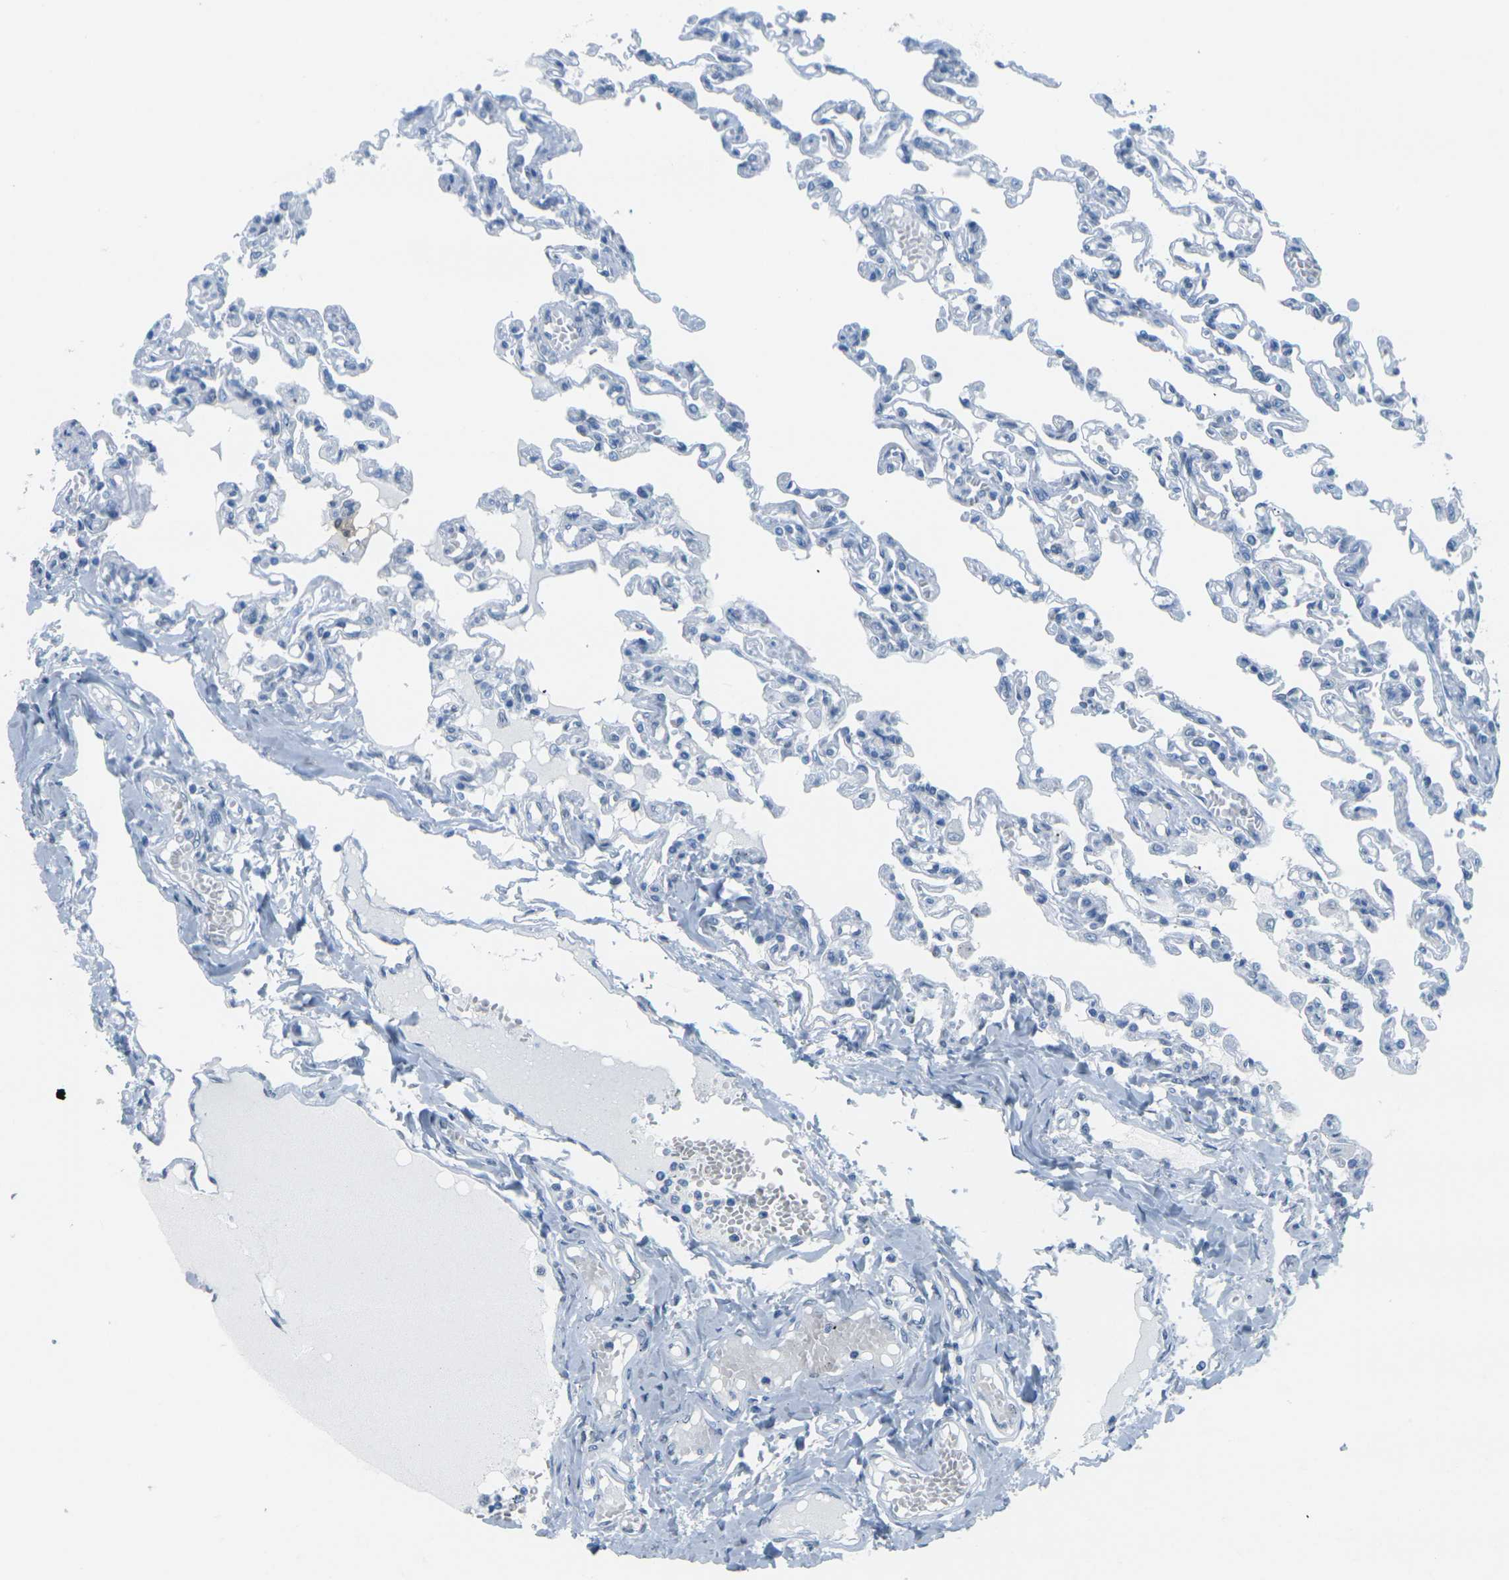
{"staining": {"intensity": "negative", "quantity": "none", "location": "none"}, "tissue": "lung", "cell_type": "Alveolar cells", "image_type": "normal", "snomed": [{"axis": "morphology", "description": "Normal tissue, NOS"}, {"axis": "topography", "description": "Lung"}], "caption": "Histopathology image shows no significant protein expression in alveolar cells of normal lung. Nuclei are stained in blue.", "gene": "CTAG1A", "patient": {"sex": "male", "age": 21}}